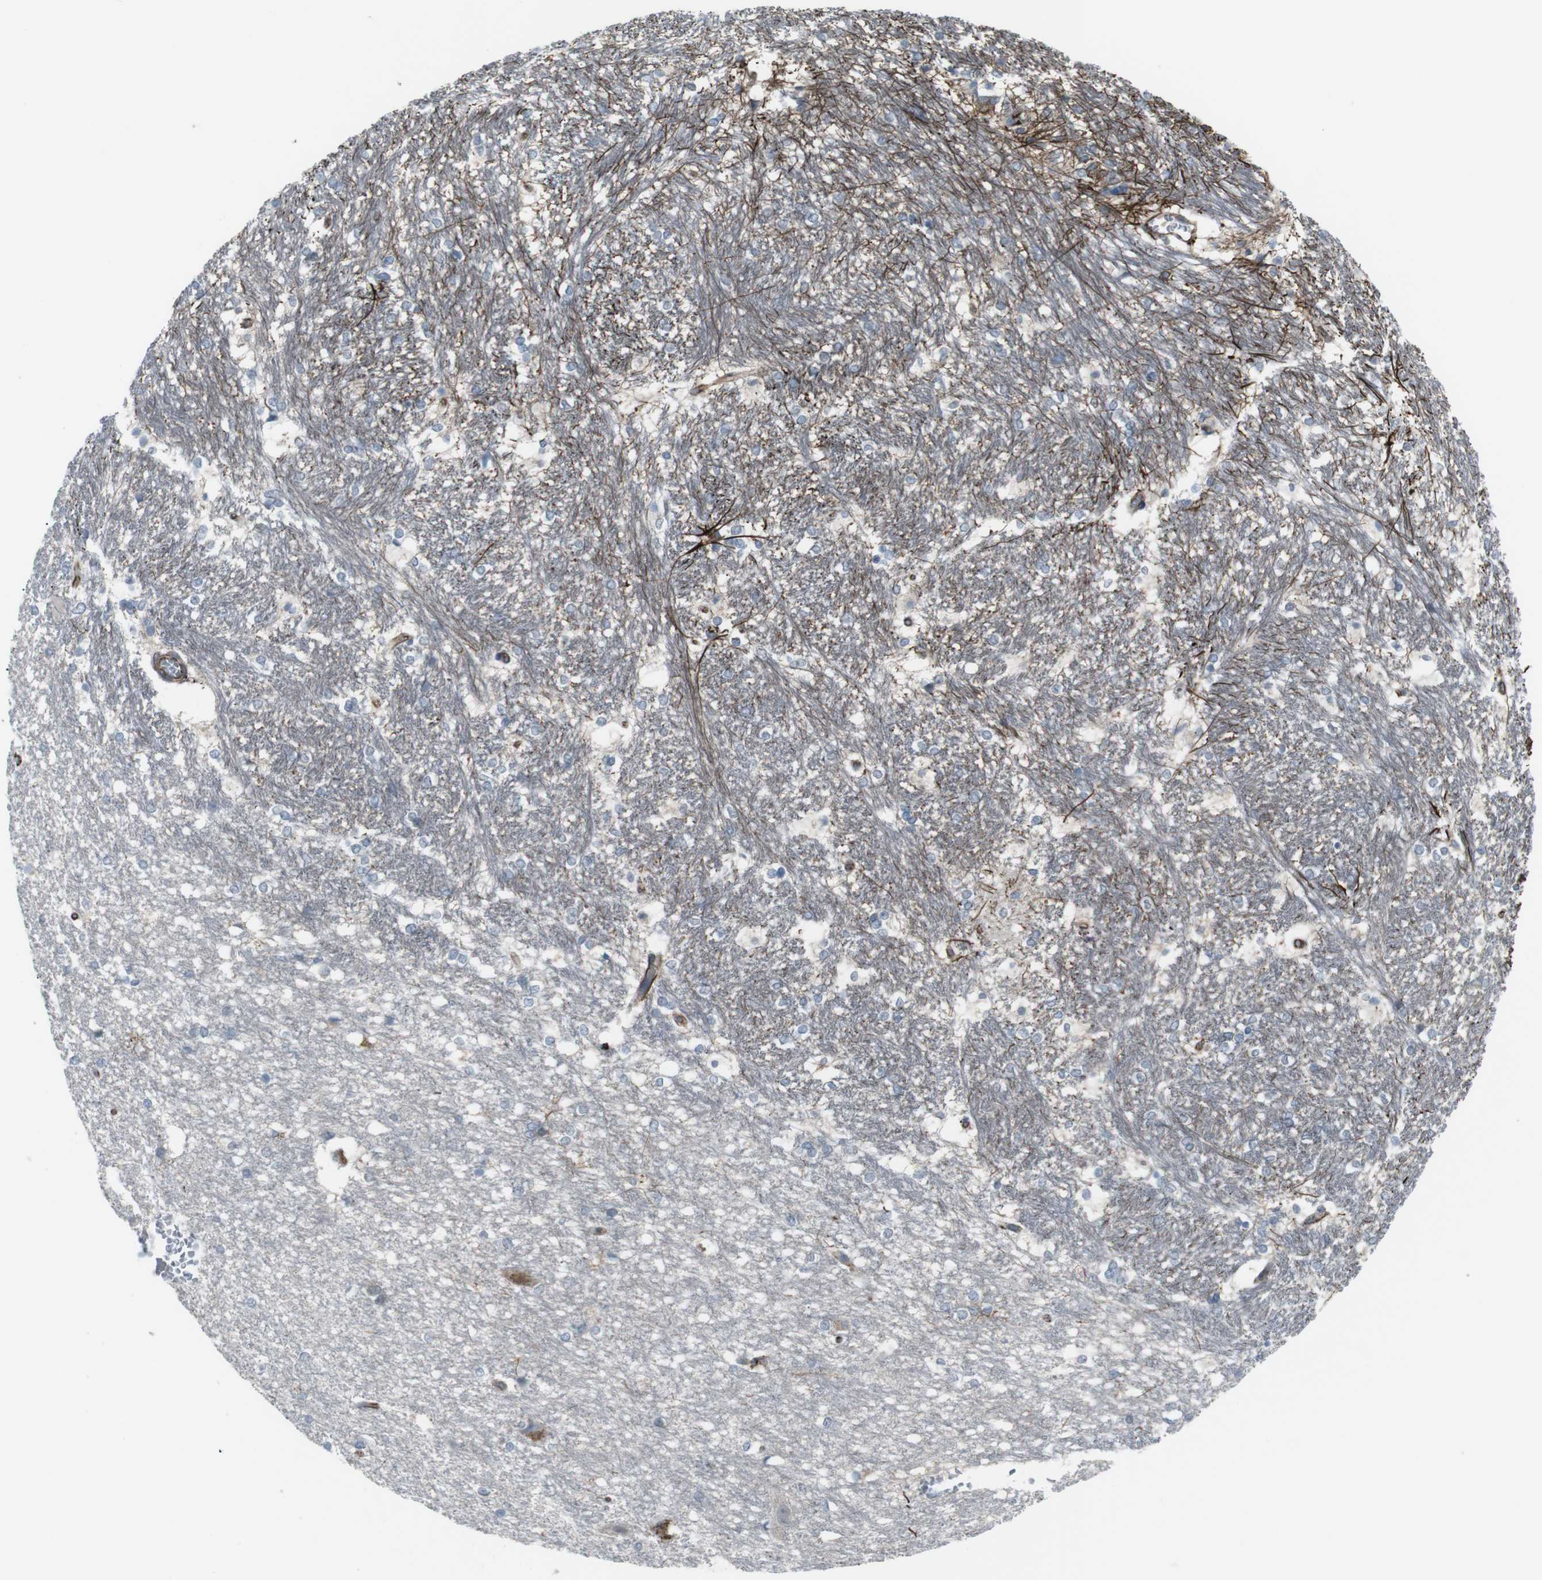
{"staining": {"intensity": "strong", "quantity": "<25%", "location": "cytoplasmic/membranous"}, "tissue": "hippocampus", "cell_type": "Glial cells", "image_type": "normal", "snomed": [{"axis": "morphology", "description": "Normal tissue, NOS"}, {"axis": "topography", "description": "Hippocampus"}], "caption": "Glial cells exhibit medium levels of strong cytoplasmic/membranous positivity in about <25% of cells in benign human hippocampus.", "gene": "TMEM141", "patient": {"sex": "female", "age": 19}}